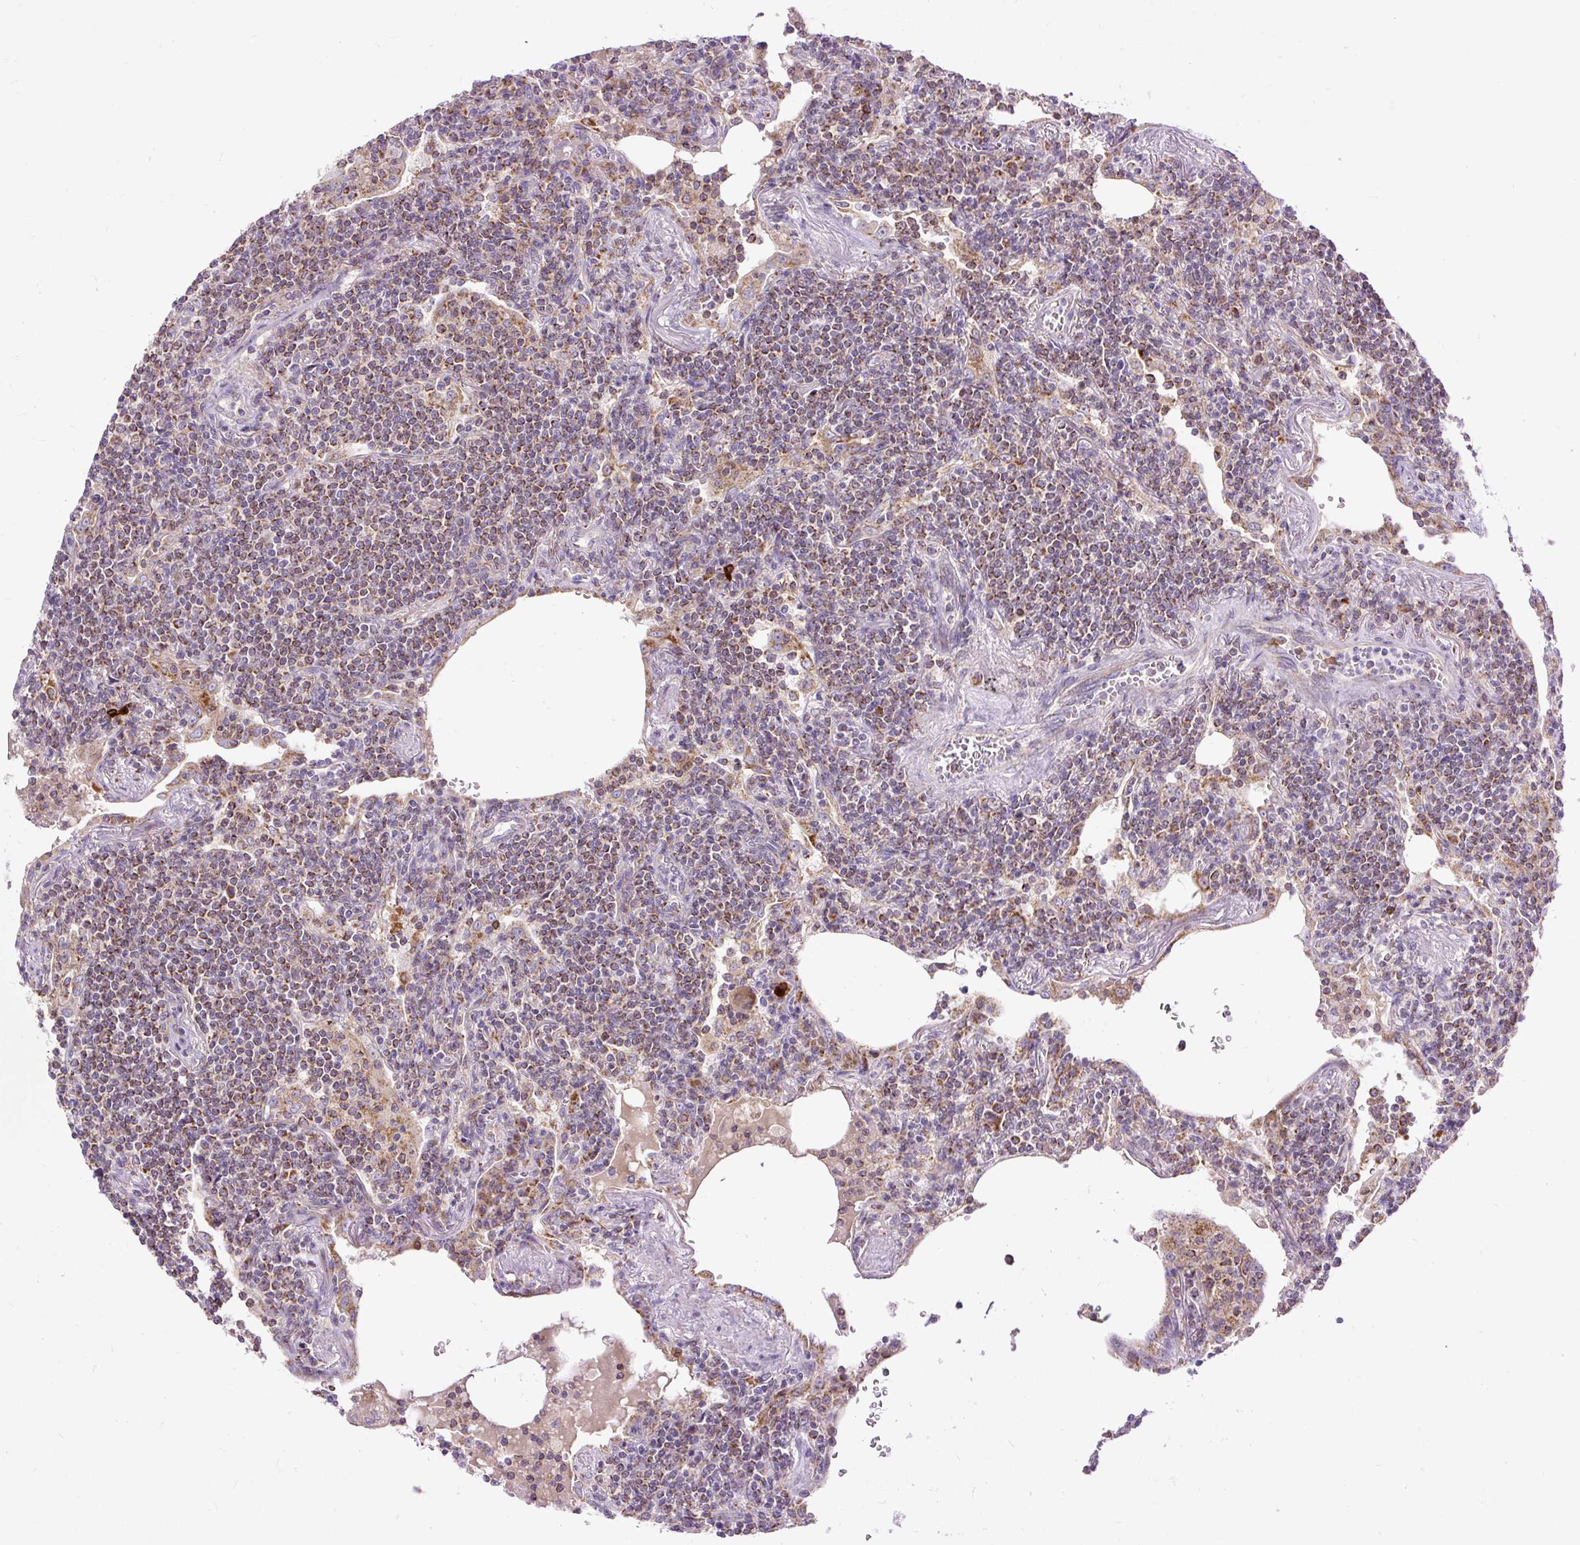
{"staining": {"intensity": "moderate", "quantity": ">75%", "location": "cytoplasmic/membranous"}, "tissue": "lymphoma", "cell_type": "Tumor cells", "image_type": "cancer", "snomed": [{"axis": "morphology", "description": "Malignant lymphoma, non-Hodgkin's type, Low grade"}, {"axis": "topography", "description": "Lung"}], "caption": "Immunohistochemical staining of human lymphoma shows medium levels of moderate cytoplasmic/membranous protein positivity in about >75% of tumor cells.", "gene": "TM2D3", "patient": {"sex": "female", "age": 71}}